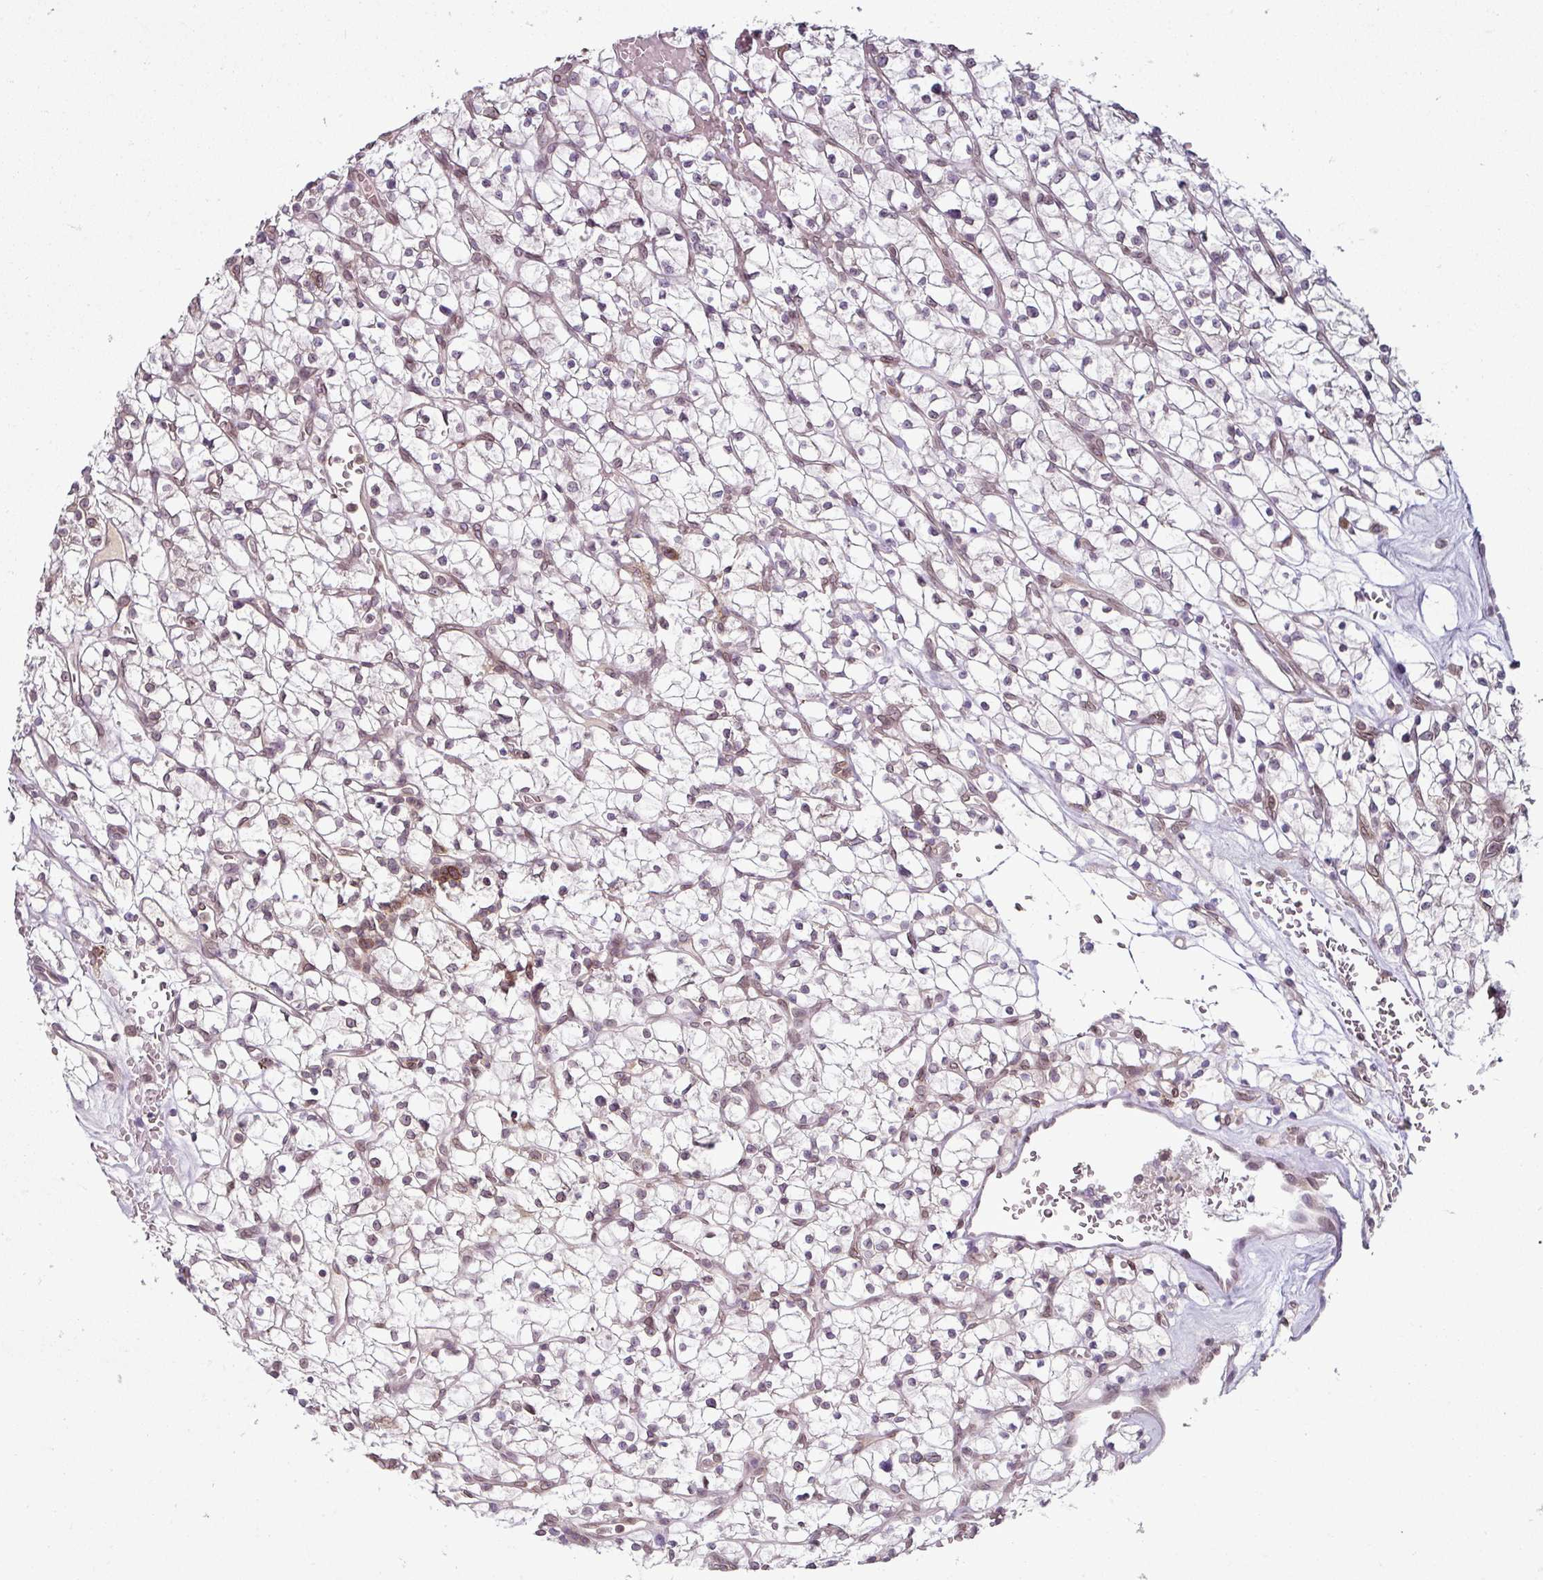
{"staining": {"intensity": "weak", "quantity": "<25%", "location": "nuclear"}, "tissue": "renal cancer", "cell_type": "Tumor cells", "image_type": "cancer", "snomed": [{"axis": "morphology", "description": "Adenocarcinoma, NOS"}, {"axis": "topography", "description": "Kidney"}], "caption": "Immunohistochemical staining of renal adenocarcinoma exhibits no significant positivity in tumor cells.", "gene": "RANGAP1", "patient": {"sex": "female", "age": 64}}